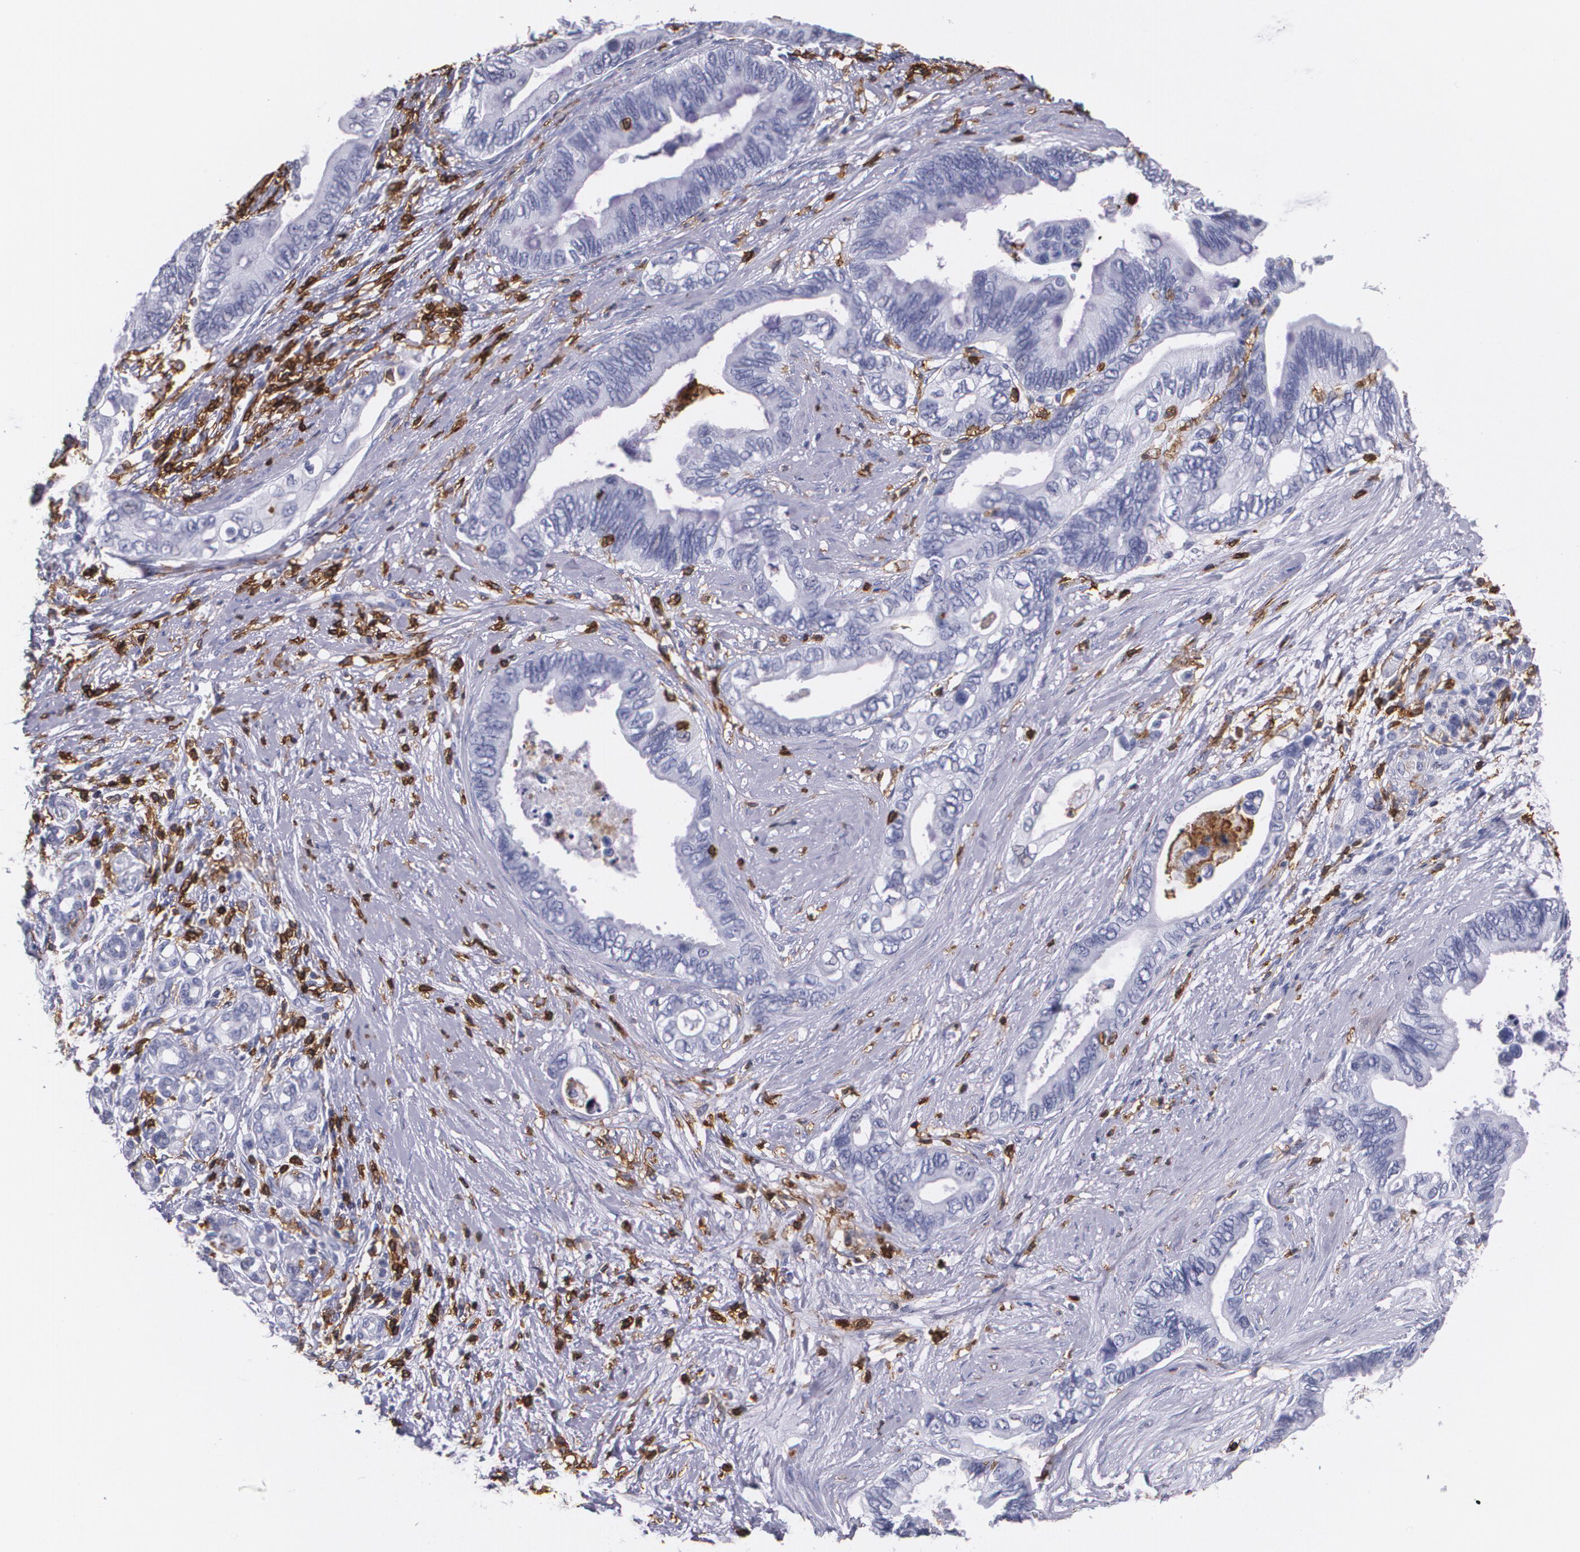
{"staining": {"intensity": "negative", "quantity": "none", "location": "none"}, "tissue": "pancreatic cancer", "cell_type": "Tumor cells", "image_type": "cancer", "snomed": [{"axis": "morphology", "description": "Adenocarcinoma, NOS"}, {"axis": "topography", "description": "Pancreas"}], "caption": "Immunohistochemical staining of pancreatic cancer exhibits no significant staining in tumor cells.", "gene": "PTPRC", "patient": {"sex": "female", "age": 66}}